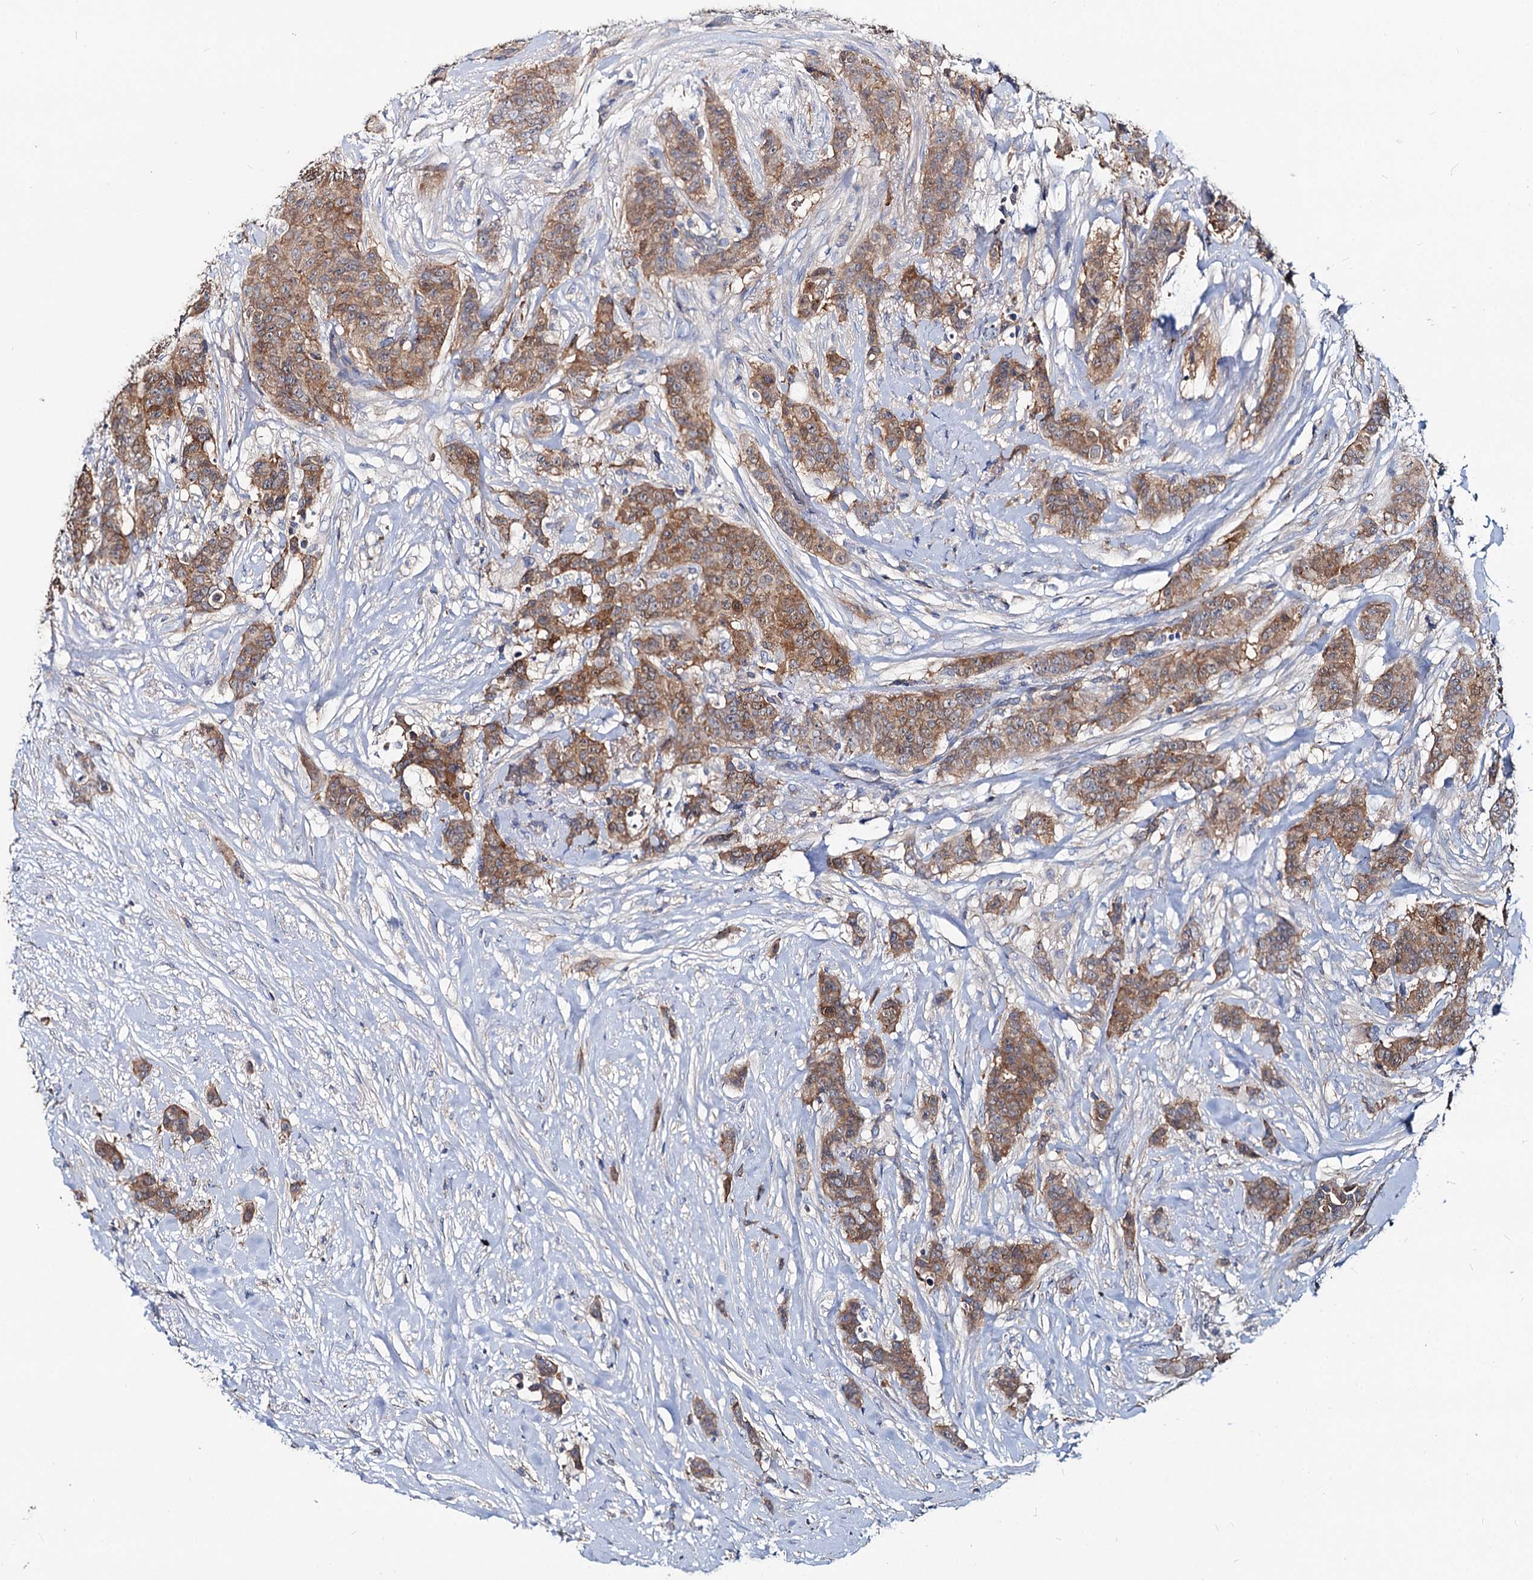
{"staining": {"intensity": "moderate", "quantity": ">75%", "location": "cytoplasmic/membranous"}, "tissue": "breast cancer", "cell_type": "Tumor cells", "image_type": "cancer", "snomed": [{"axis": "morphology", "description": "Duct carcinoma"}, {"axis": "topography", "description": "Breast"}], "caption": "Breast cancer stained with a brown dye exhibits moderate cytoplasmic/membranous positive positivity in approximately >75% of tumor cells.", "gene": "IDI1", "patient": {"sex": "female", "age": 40}}